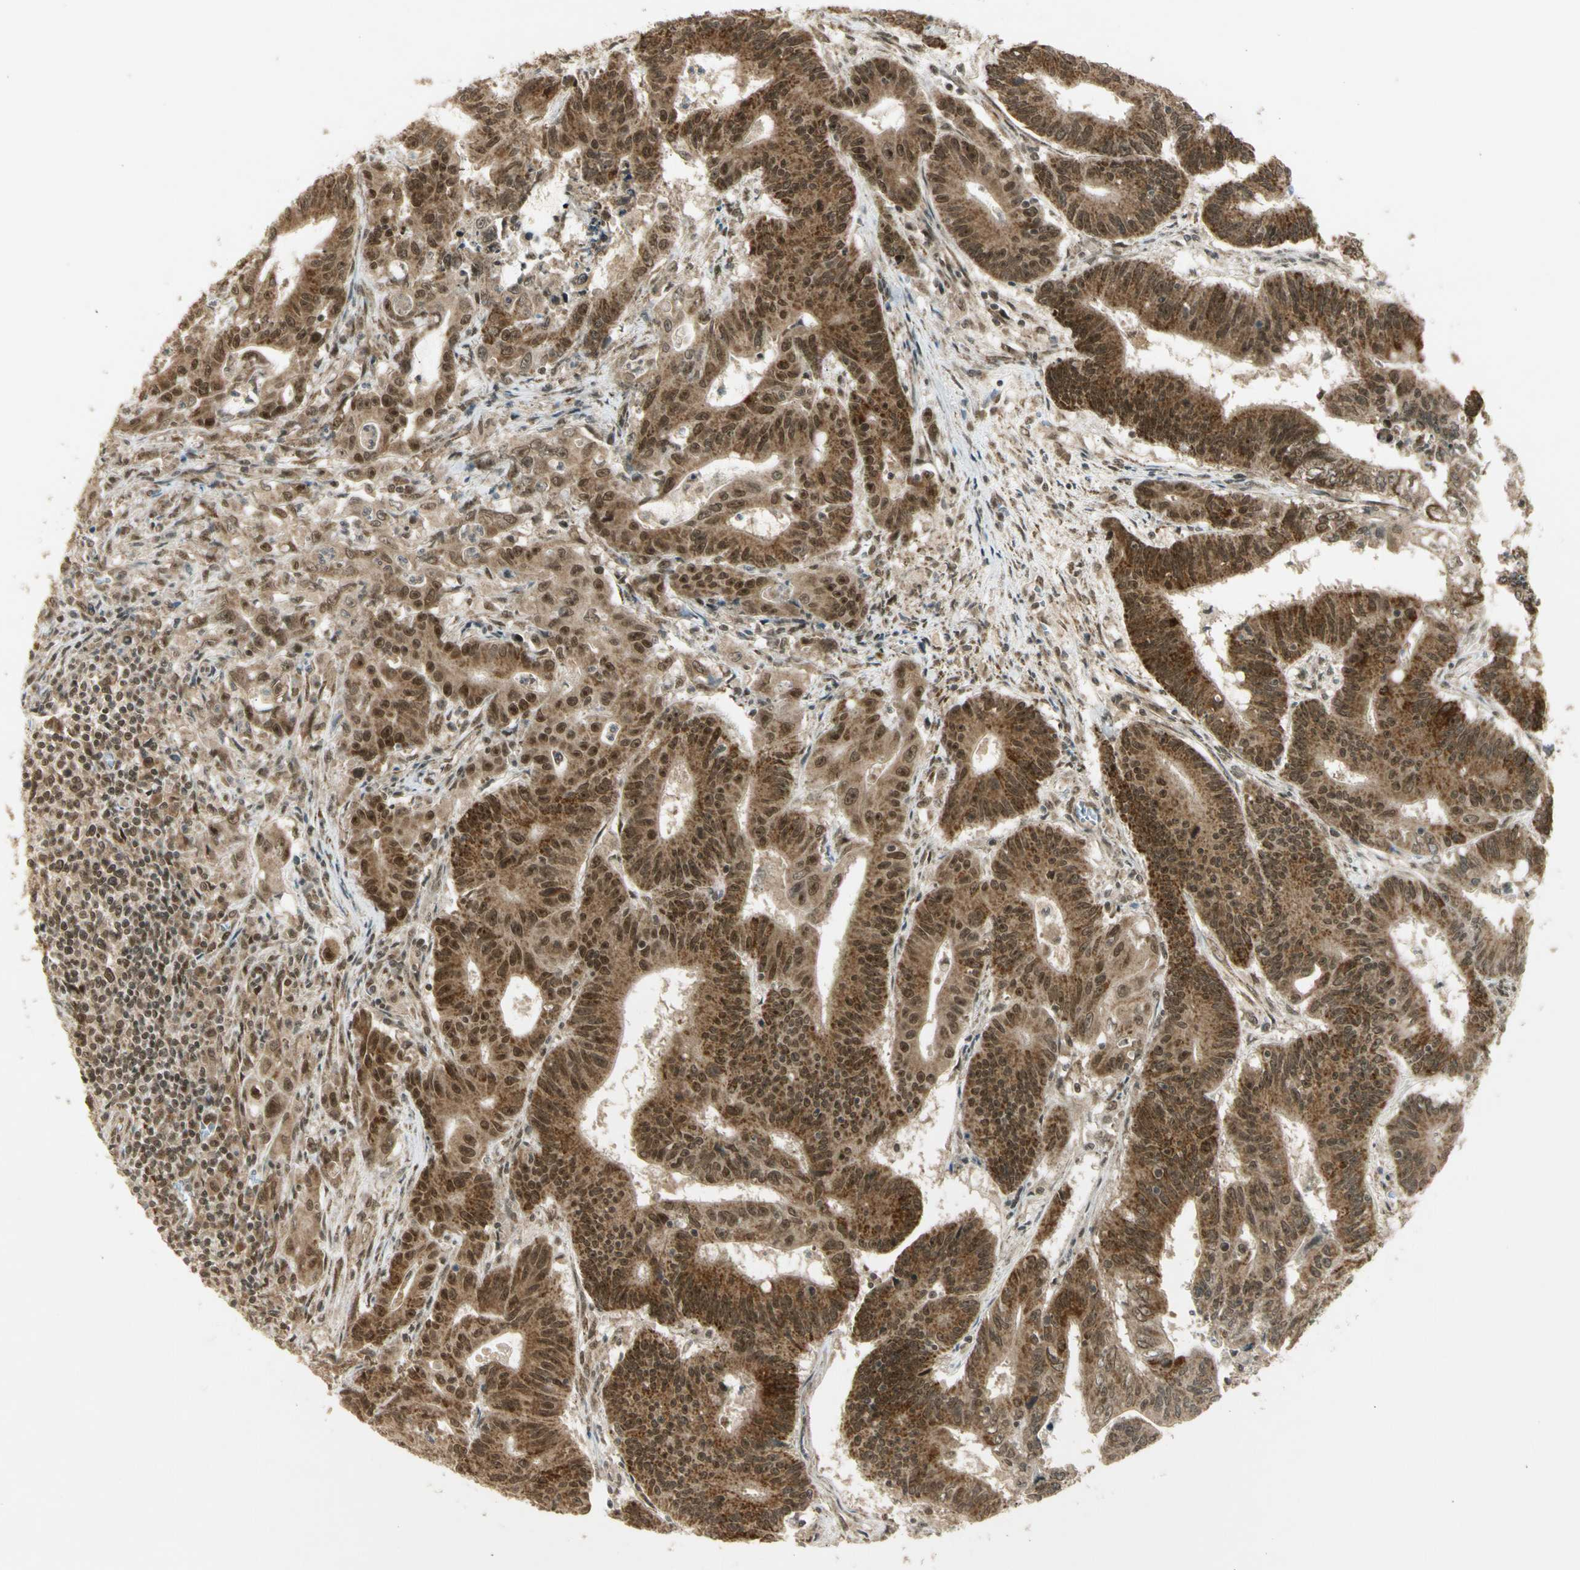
{"staining": {"intensity": "moderate", "quantity": ">75%", "location": "cytoplasmic/membranous,nuclear"}, "tissue": "colorectal cancer", "cell_type": "Tumor cells", "image_type": "cancer", "snomed": [{"axis": "morphology", "description": "Adenocarcinoma, NOS"}, {"axis": "topography", "description": "Colon"}], "caption": "Protein staining of colorectal adenocarcinoma tissue exhibits moderate cytoplasmic/membranous and nuclear expression in approximately >75% of tumor cells. Immunohistochemistry stains the protein in brown and the nuclei are stained blue.", "gene": "ZNF135", "patient": {"sex": "male", "age": 45}}